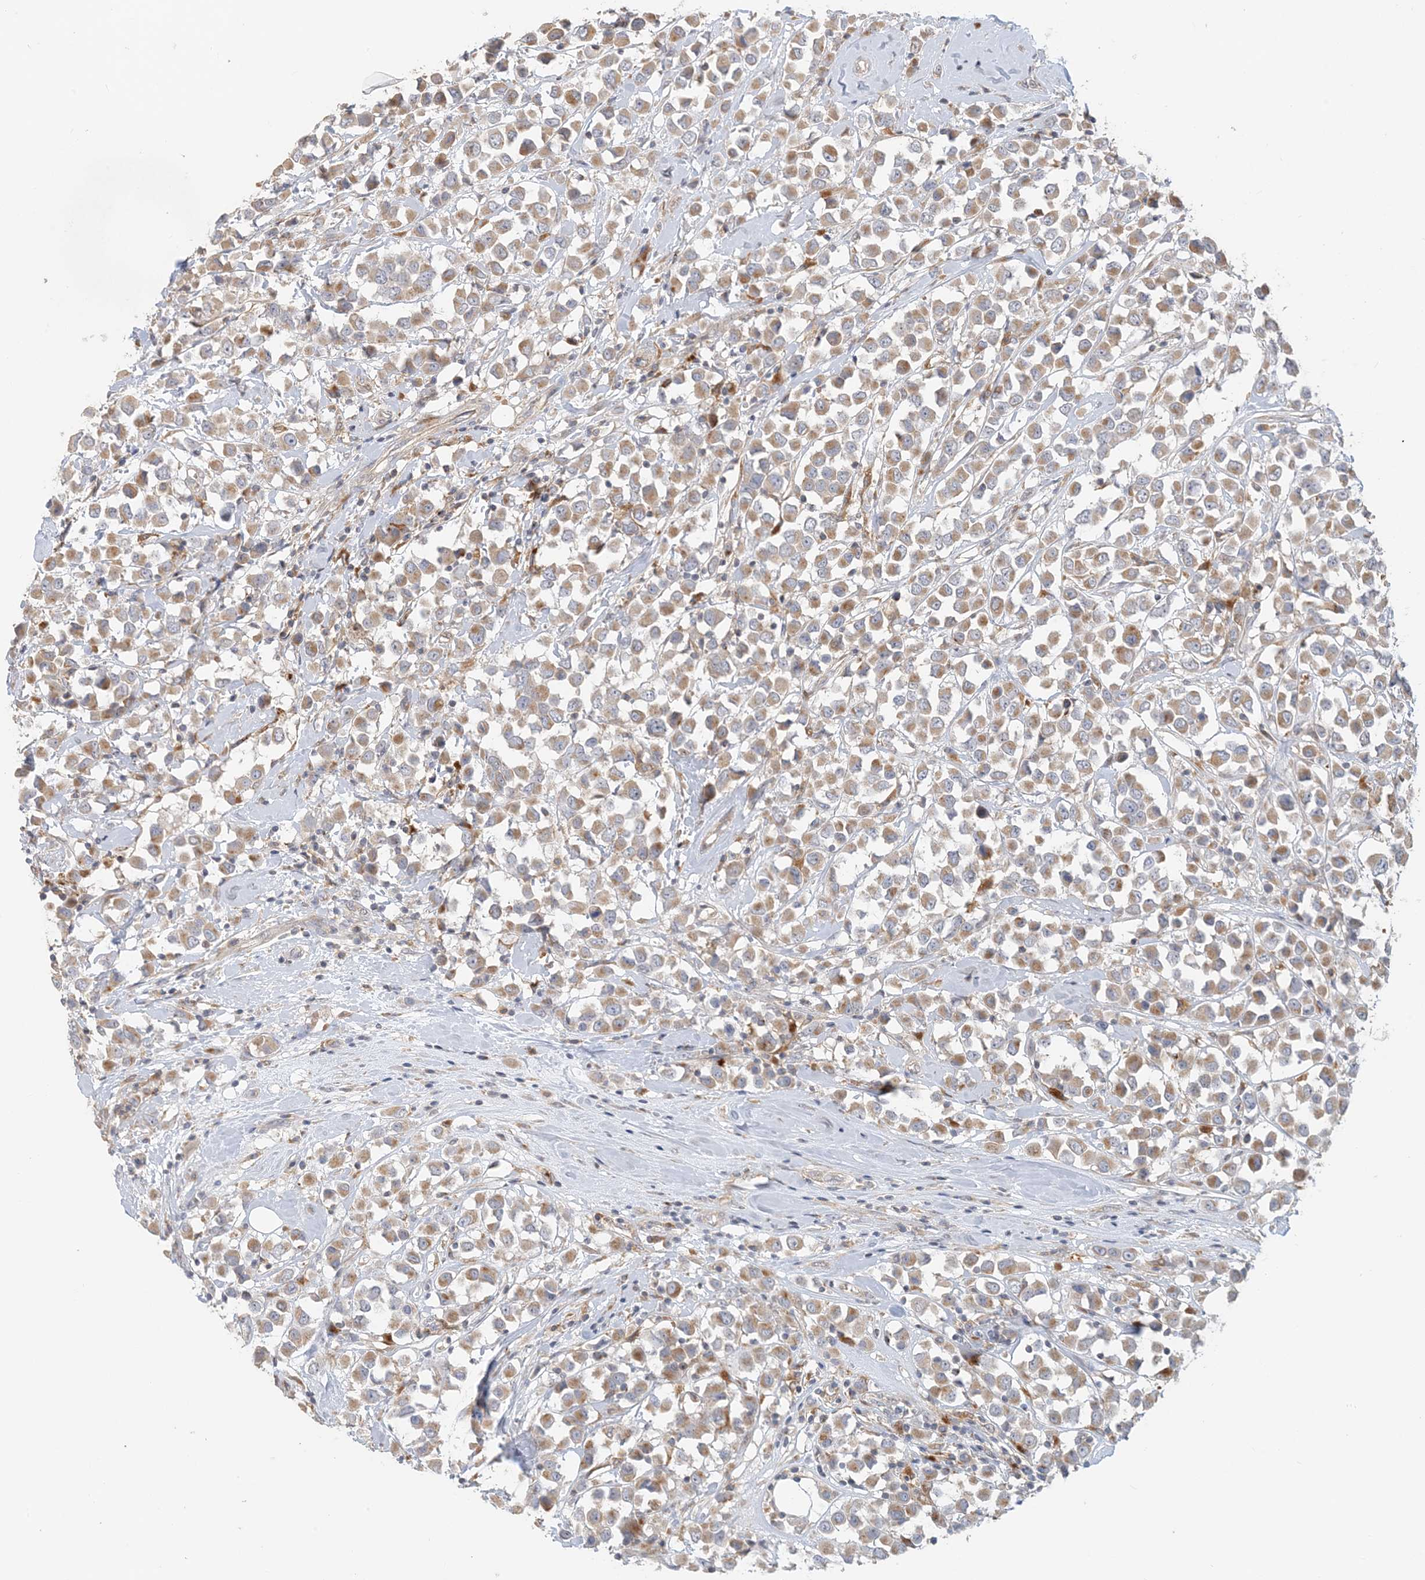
{"staining": {"intensity": "moderate", "quantity": ">75%", "location": "cytoplasmic/membranous"}, "tissue": "breast cancer", "cell_type": "Tumor cells", "image_type": "cancer", "snomed": [{"axis": "morphology", "description": "Duct carcinoma"}, {"axis": "topography", "description": "Breast"}], "caption": "A brown stain labels moderate cytoplasmic/membranous positivity of a protein in human breast cancer (intraductal carcinoma) tumor cells. (DAB IHC with brightfield microscopy, high magnification).", "gene": "SPPL2A", "patient": {"sex": "female", "age": 61}}